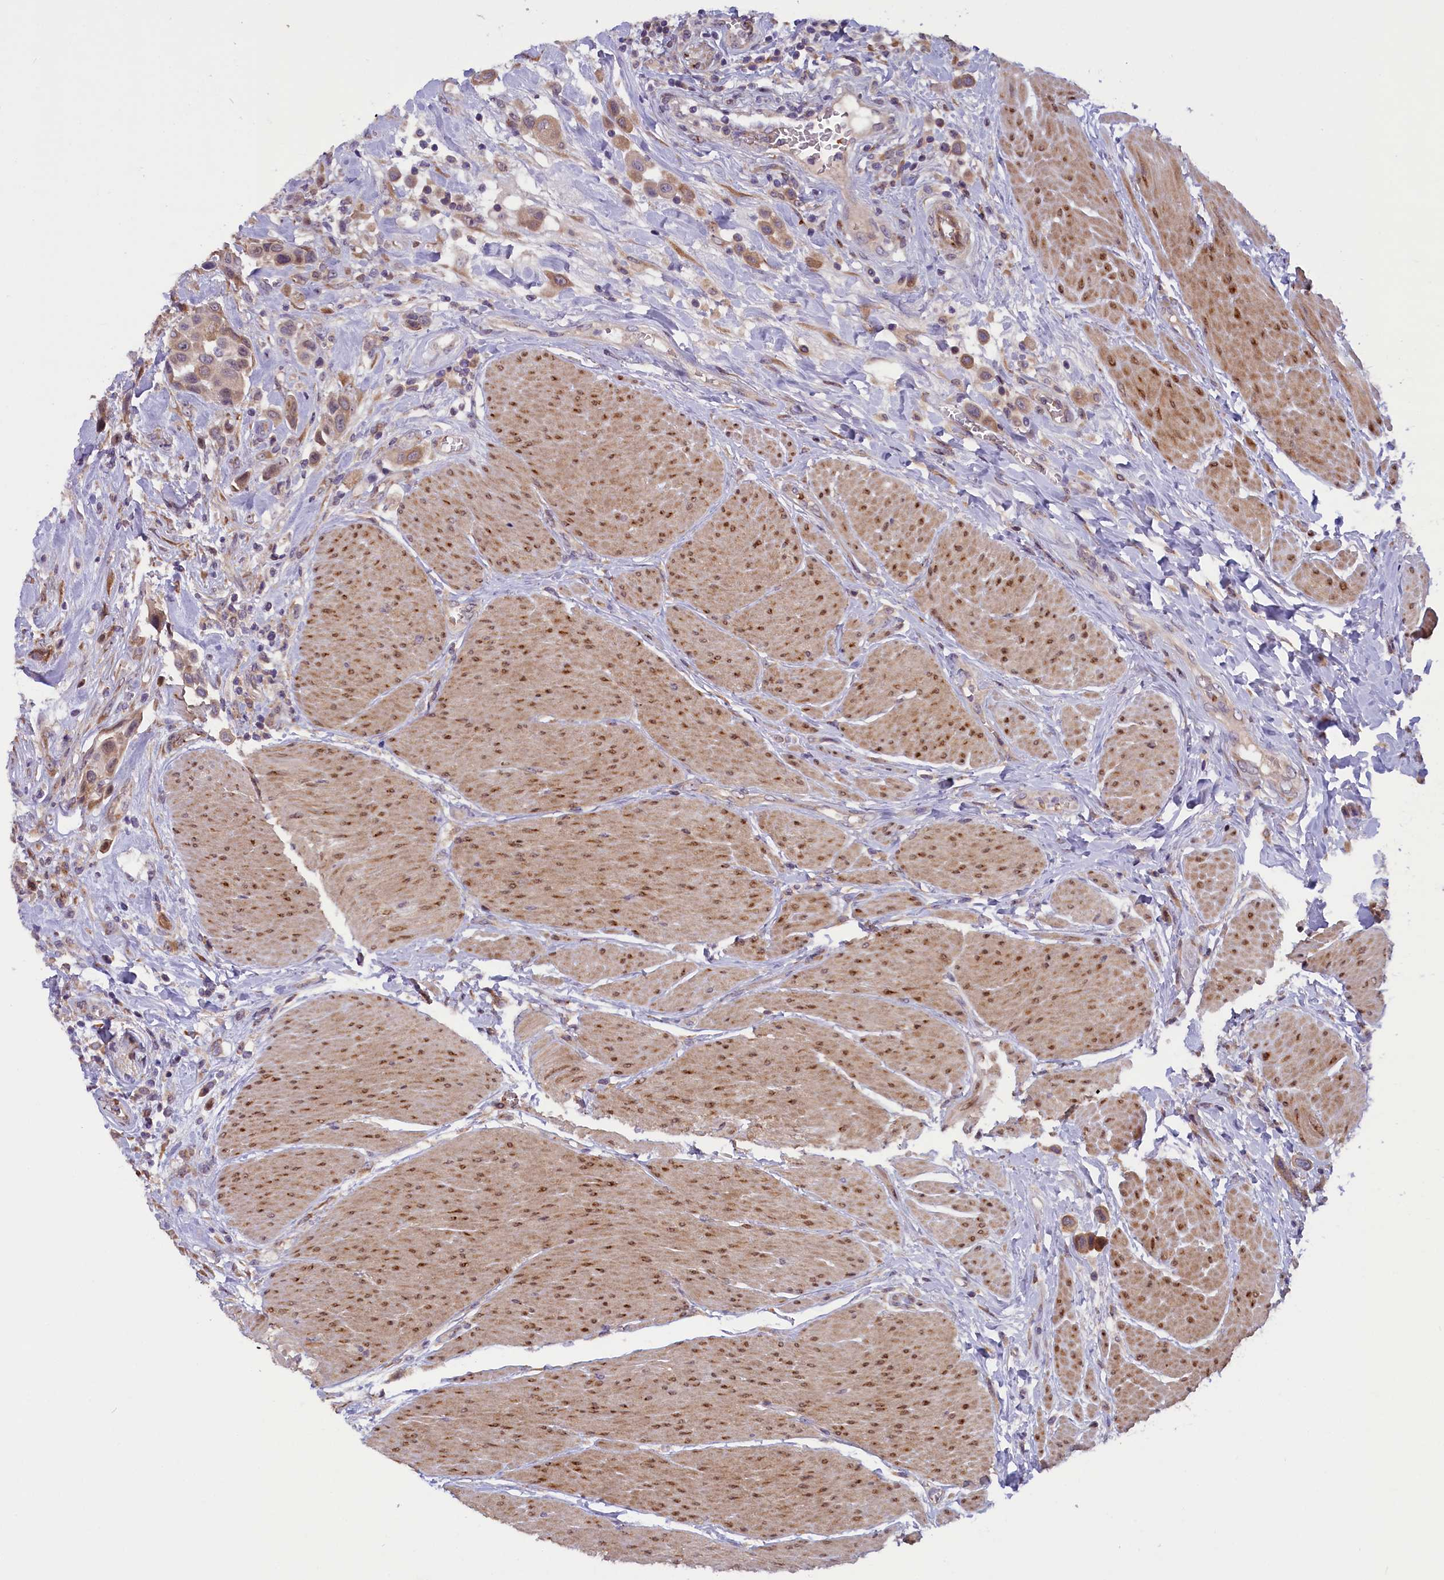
{"staining": {"intensity": "moderate", "quantity": ">75%", "location": "cytoplasmic/membranous"}, "tissue": "urothelial cancer", "cell_type": "Tumor cells", "image_type": "cancer", "snomed": [{"axis": "morphology", "description": "Urothelial carcinoma, High grade"}, {"axis": "topography", "description": "Urinary bladder"}], "caption": "Immunohistochemistry staining of urothelial cancer, which demonstrates medium levels of moderate cytoplasmic/membranous expression in about >75% of tumor cells indicating moderate cytoplasmic/membranous protein staining. The staining was performed using DAB (brown) for protein detection and nuclei were counterstained in hematoxylin (blue).", "gene": "CCDC9B", "patient": {"sex": "male", "age": 50}}